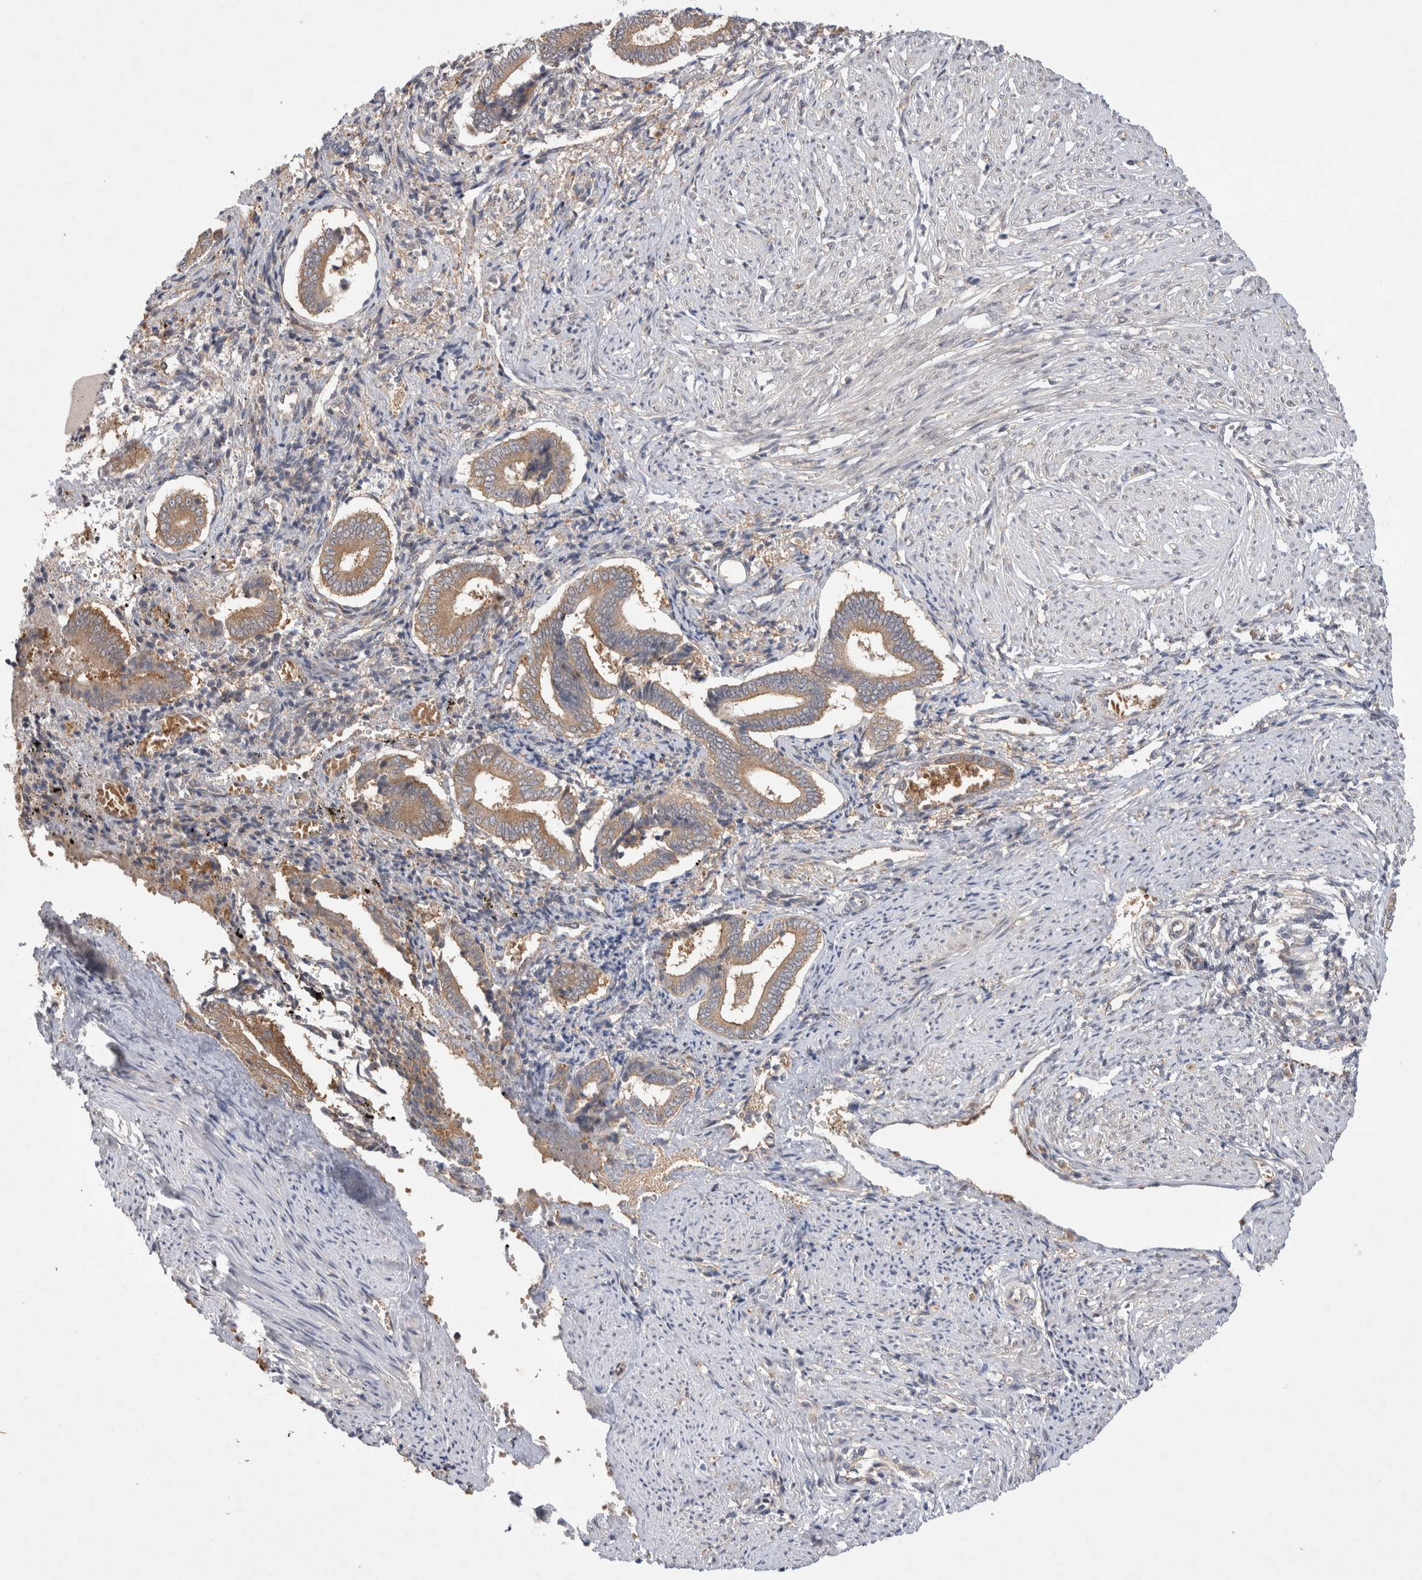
{"staining": {"intensity": "weak", "quantity": "<25%", "location": "cytoplasmic/membranous"}, "tissue": "endometrium", "cell_type": "Cells in endometrial stroma", "image_type": "normal", "snomed": [{"axis": "morphology", "description": "Normal tissue, NOS"}, {"axis": "topography", "description": "Endometrium"}], "caption": "IHC photomicrograph of benign endometrium: human endometrium stained with DAB exhibits no significant protein staining in cells in endometrial stroma. (DAB (3,3'-diaminobenzidine) IHC with hematoxylin counter stain).", "gene": "EIF3E", "patient": {"sex": "female", "age": 42}}